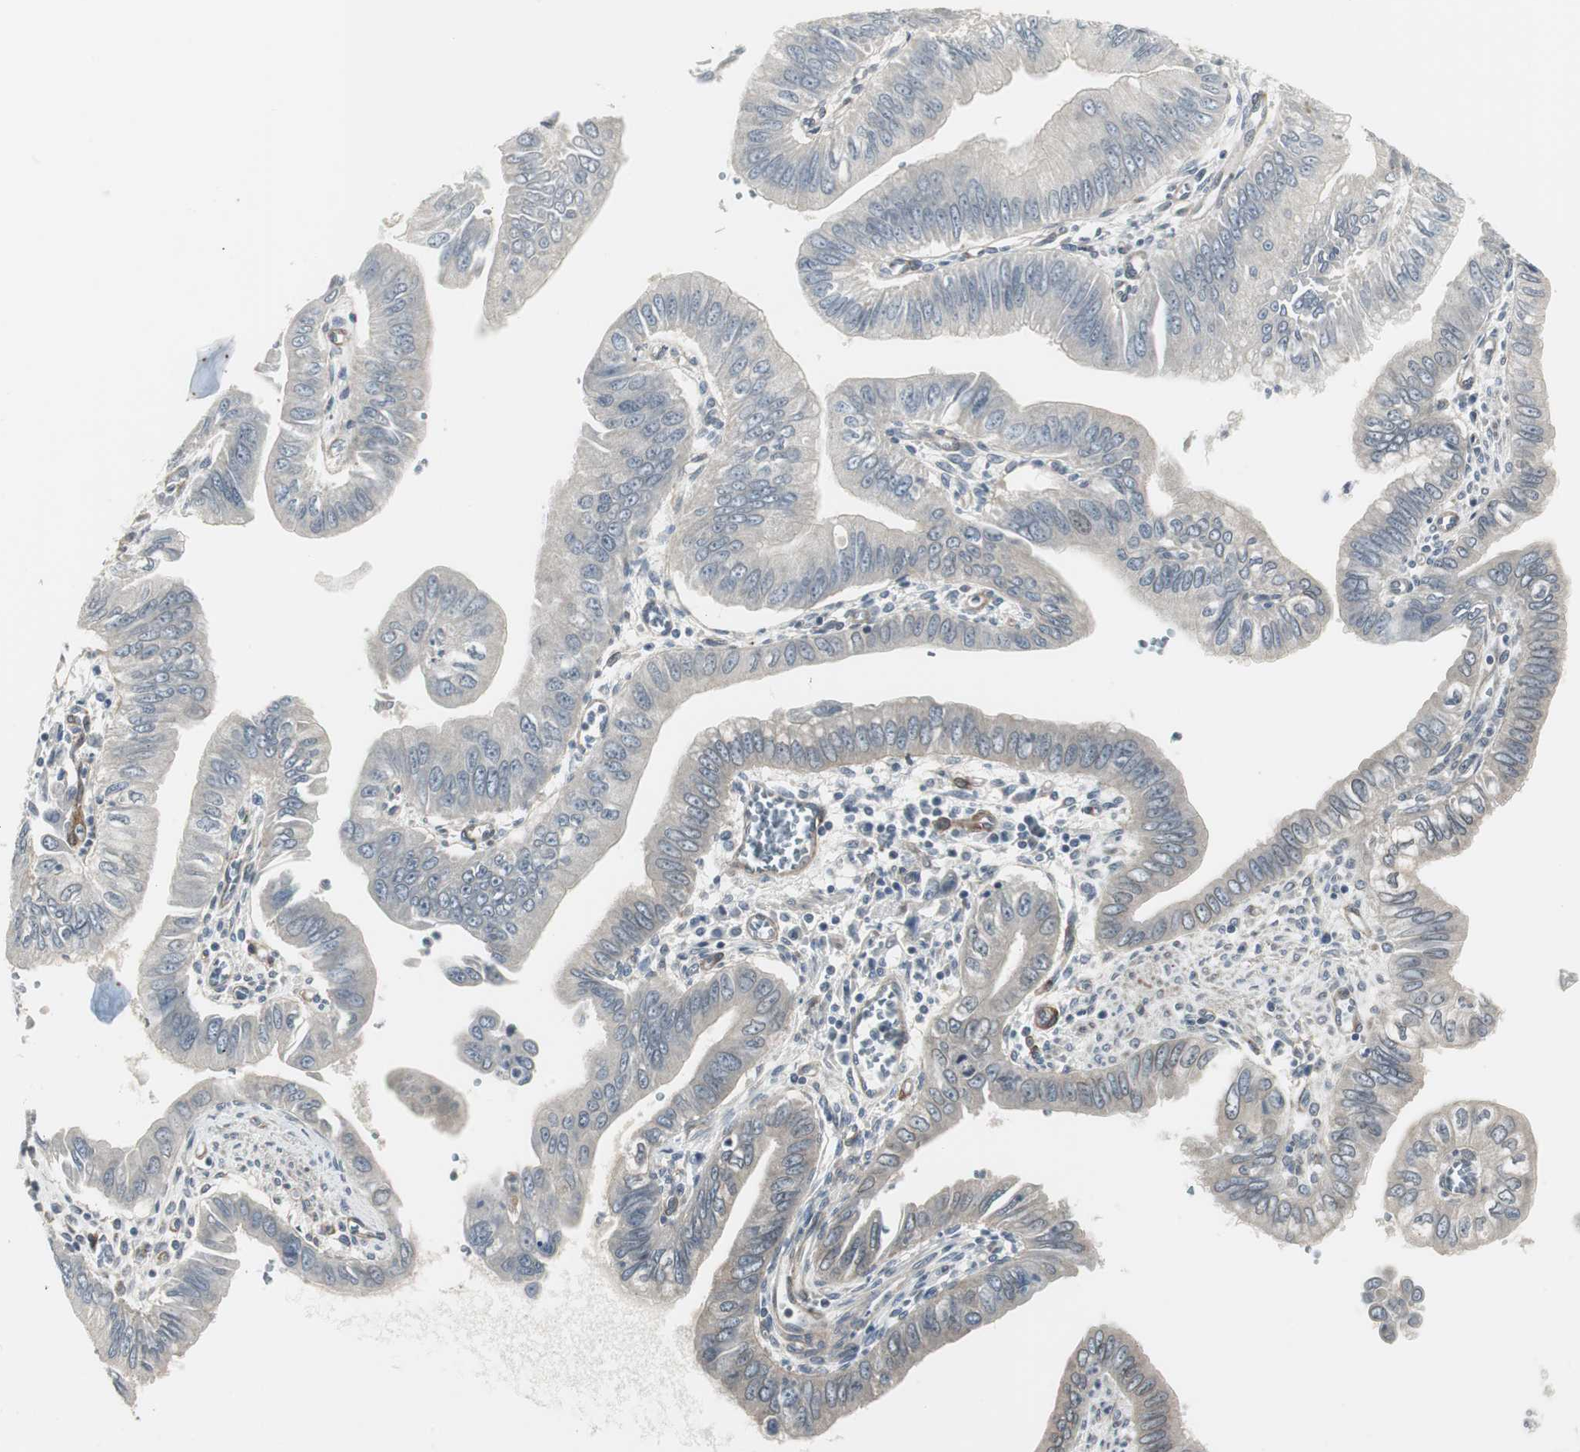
{"staining": {"intensity": "weak", "quantity": "25%-75%", "location": "cytoplasmic/membranous"}, "tissue": "pancreatic cancer", "cell_type": "Tumor cells", "image_type": "cancer", "snomed": [{"axis": "morphology", "description": "Normal tissue, NOS"}, {"axis": "topography", "description": "Lymph node"}], "caption": "Human pancreatic cancer stained with a brown dye shows weak cytoplasmic/membranous positive staining in about 25%-75% of tumor cells.", "gene": "SCYL3", "patient": {"sex": "male", "age": 50}}